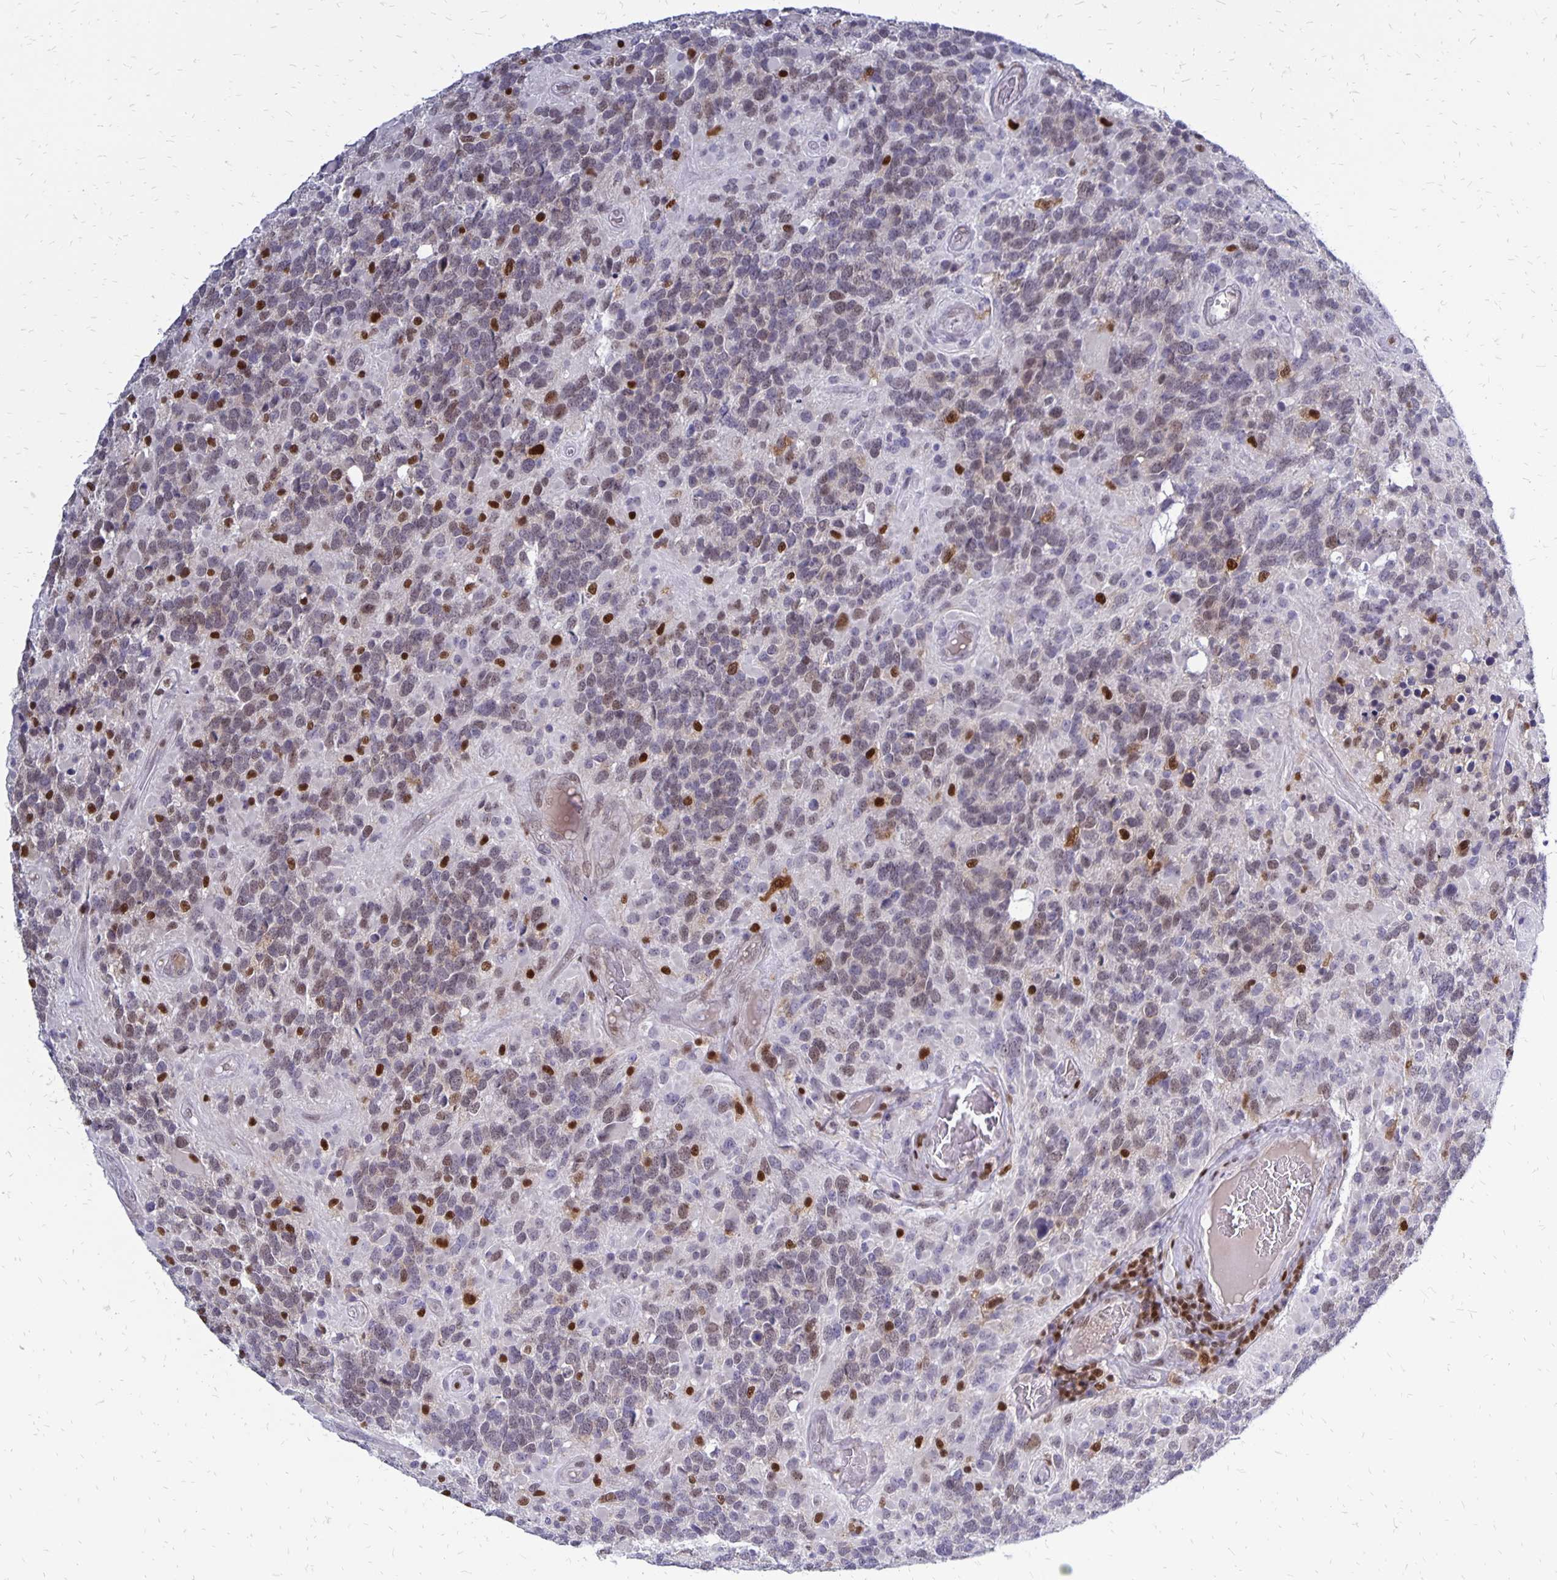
{"staining": {"intensity": "weak", "quantity": "<25%", "location": "nuclear"}, "tissue": "glioma", "cell_type": "Tumor cells", "image_type": "cancer", "snomed": [{"axis": "morphology", "description": "Glioma, malignant, High grade"}, {"axis": "topography", "description": "Brain"}], "caption": "This is an immunohistochemistry (IHC) image of glioma. There is no positivity in tumor cells.", "gene": "DCK", "patient": {"sex": "female", "age": 40}}